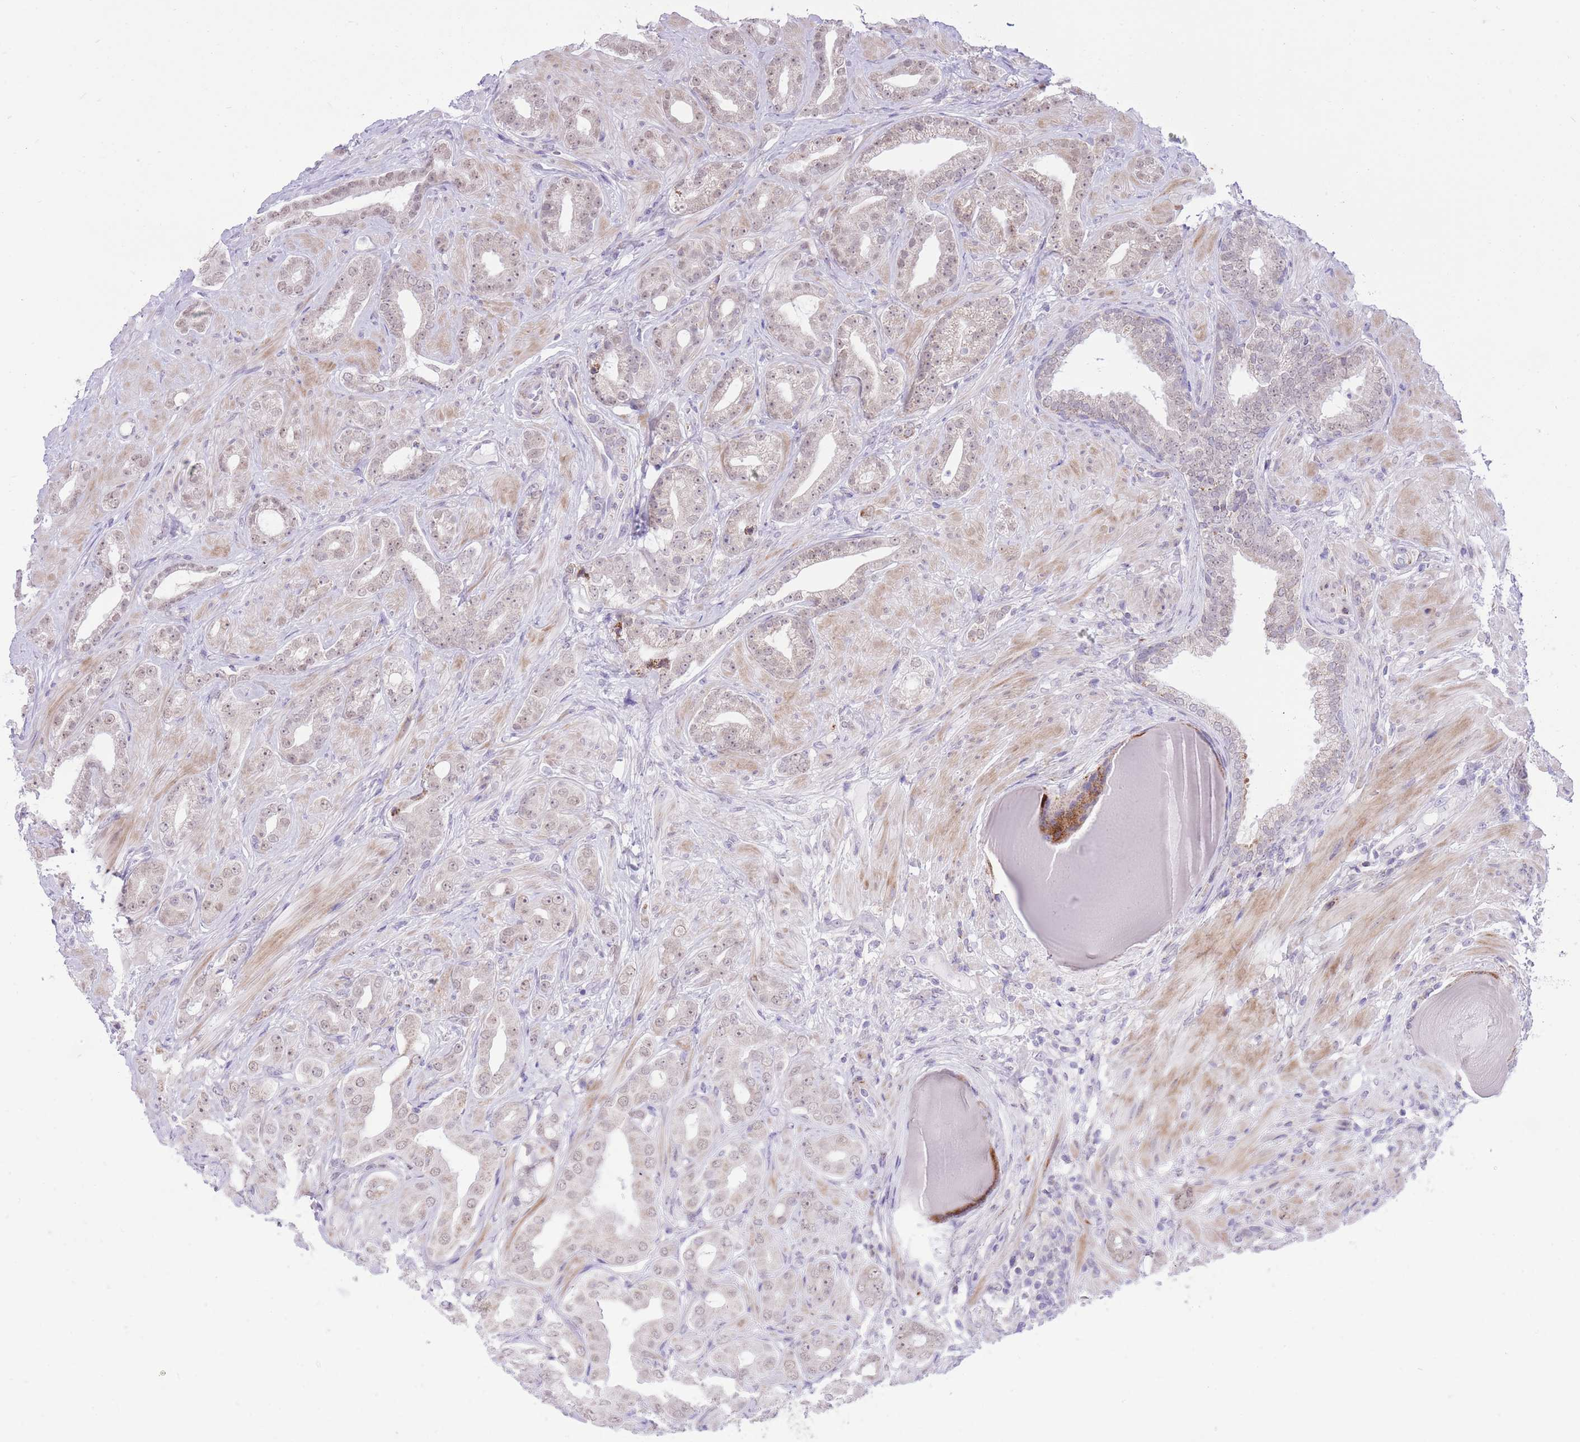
{"staining": {"intensity": "negative", "quantity": "none", "location": "none"}, "tissue": "prostate cancer", "cell_type": "Tumor cells", "image_type": "cancer", "snomed": [{"axis": "morphology", "description": "Adenocarcinoma, Low grade"}, {"axis": "topography", "description": "Prostate"}], "caption": "Immunohistochemistry (IHC) of human prostate adenocarcinoma (low-grade) reveals no positivity in tumor cells.", "gene": "DENND2D", "patient": {"sex": "male", "age": 57}}